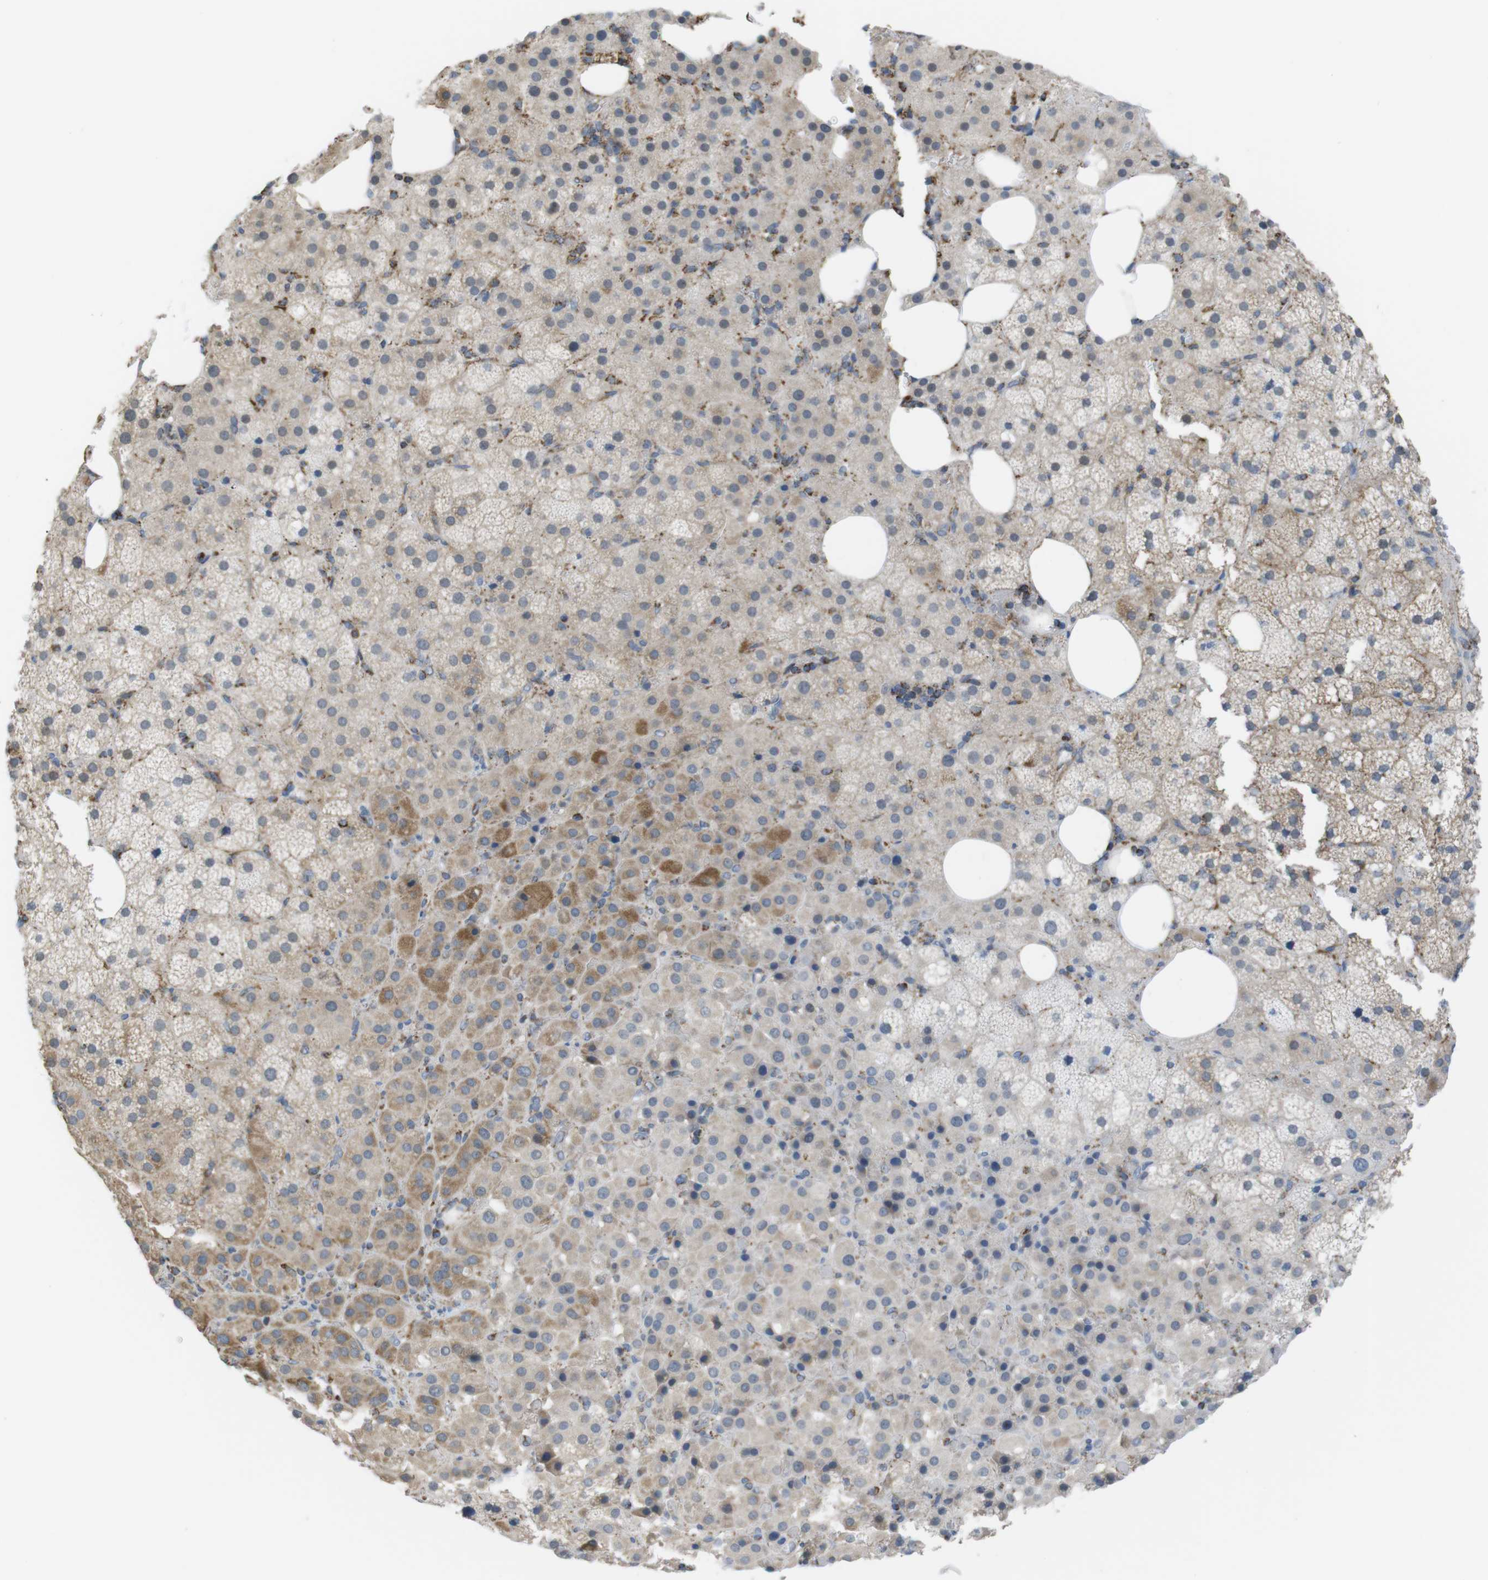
{"staining": {"intensity": "weak", "quantity": ">75%", "location": "cytoplasmic/membranous"}, "tissue": "adrenal gland", "cell_type": "Glandular cells", "image_type": "normal", "snomed": [{"axis": "morphology", "description": "Normal tissue, NOS"}, {"axis": "topography", "description": "Adrenal gland"}], "caption": "Human adrenal gland stained with a brown dye displays weak cytoplasmic/membranous positive staining in about >75% of glandular cells.", "gene": "GRIK1", "patient": {"sex": "female", "age": 59}}